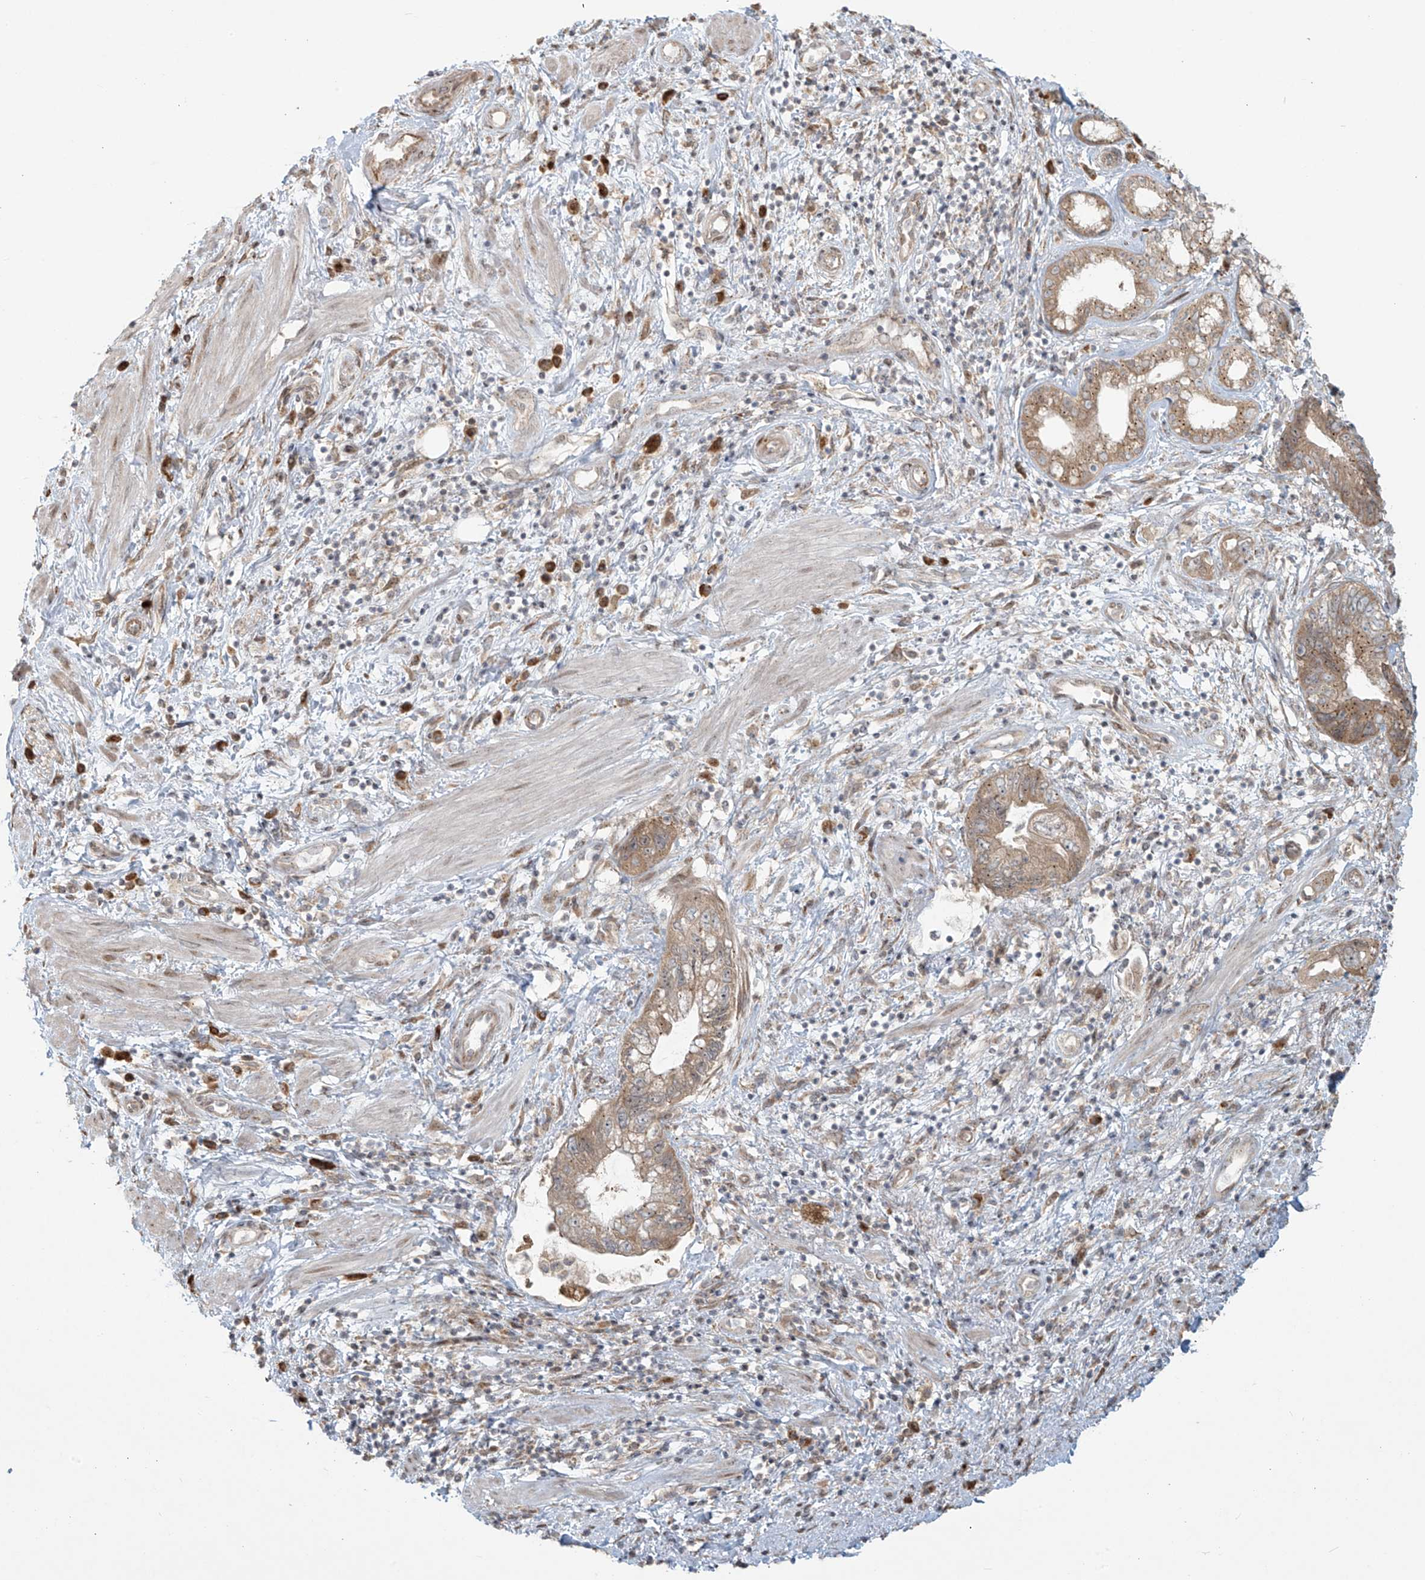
{"staining": {"intensity": "weak", "quantity": ">75%", "location": "cytoplasmic/membranous"}, "tissue": "pancreatic cancer", "cell_type": "Tumor cells", "image_type": "cancer", "snomed": [{"axis": "morphology", "description": "Adenocarcinoma, NOS"}, {"axis": "topography", "description": "Pancreas"}], "caption": "Immunohistochemistry (IHC) (DAB (3,3'-diaminobenzidine)) staining of adenocarcinoma (pancreatic) shows weak cytoplasmic/membranous protein staining in about >75% of tumor cells.", "gene": "PLEKHM3", "patient": {"sex": "female", "age": 73}}